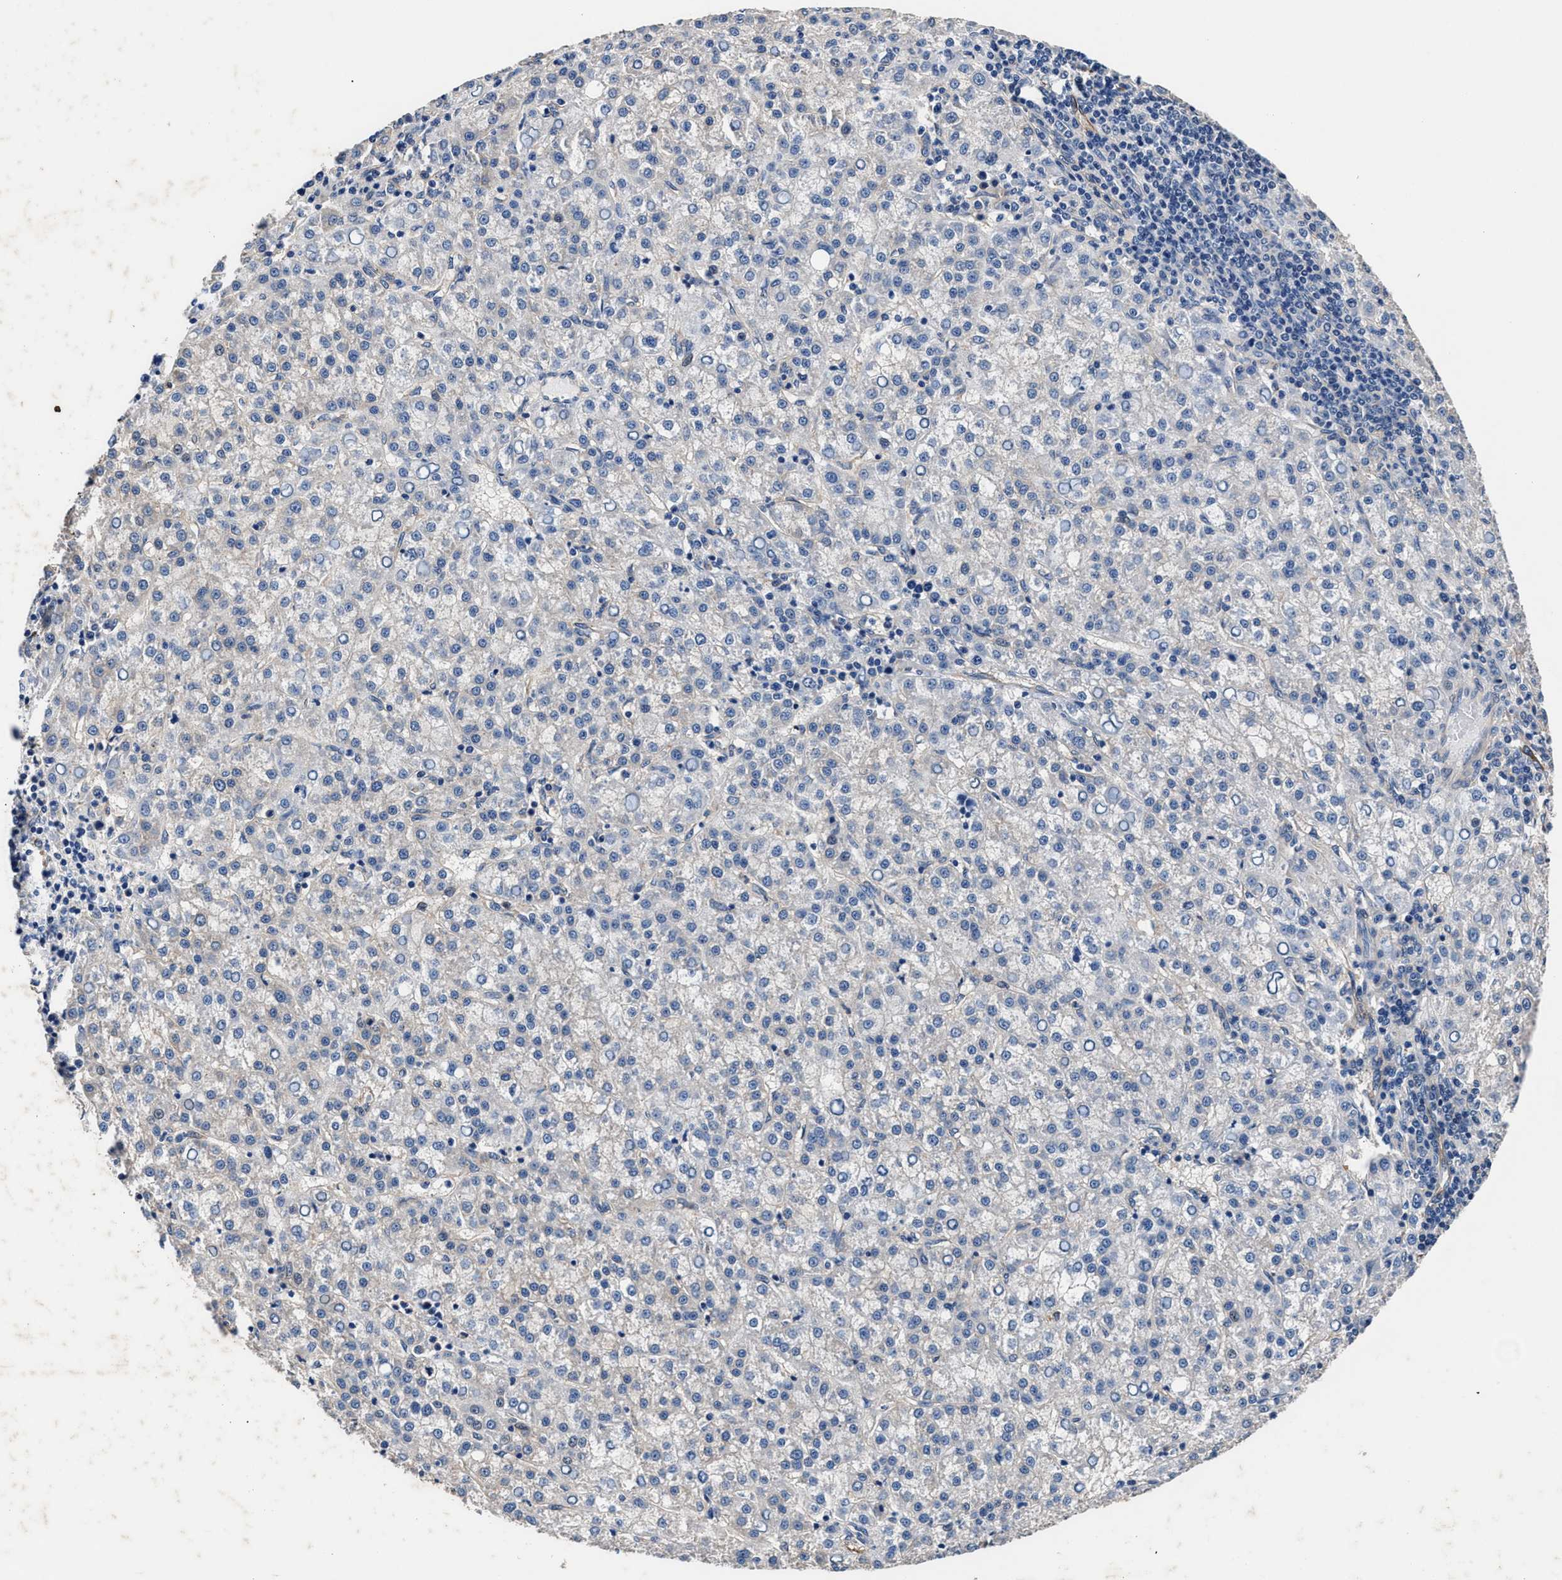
{"staining": {"intensity": "negative", "quantity": "none", "location": "none"}, "tissue": "liver cancer", "cell_type": "Tumor cells", "image_type": "cancer", "snomed": [{"axis": "morphology", "description": "Carcinoma, Hepatocellular, NOS"}, {"axis": "topography", "description": "Liver"}], "caption": "Immunohistochemistry image of neoplastic tissue: liver hepatocellular carcinoma stained with DAB (3,3'-diaminobenzidine) reveals no significant protein positivity in tumor cells.", "gene": "SH3GL1", "patient": {"sex": "female", "age": 58}}